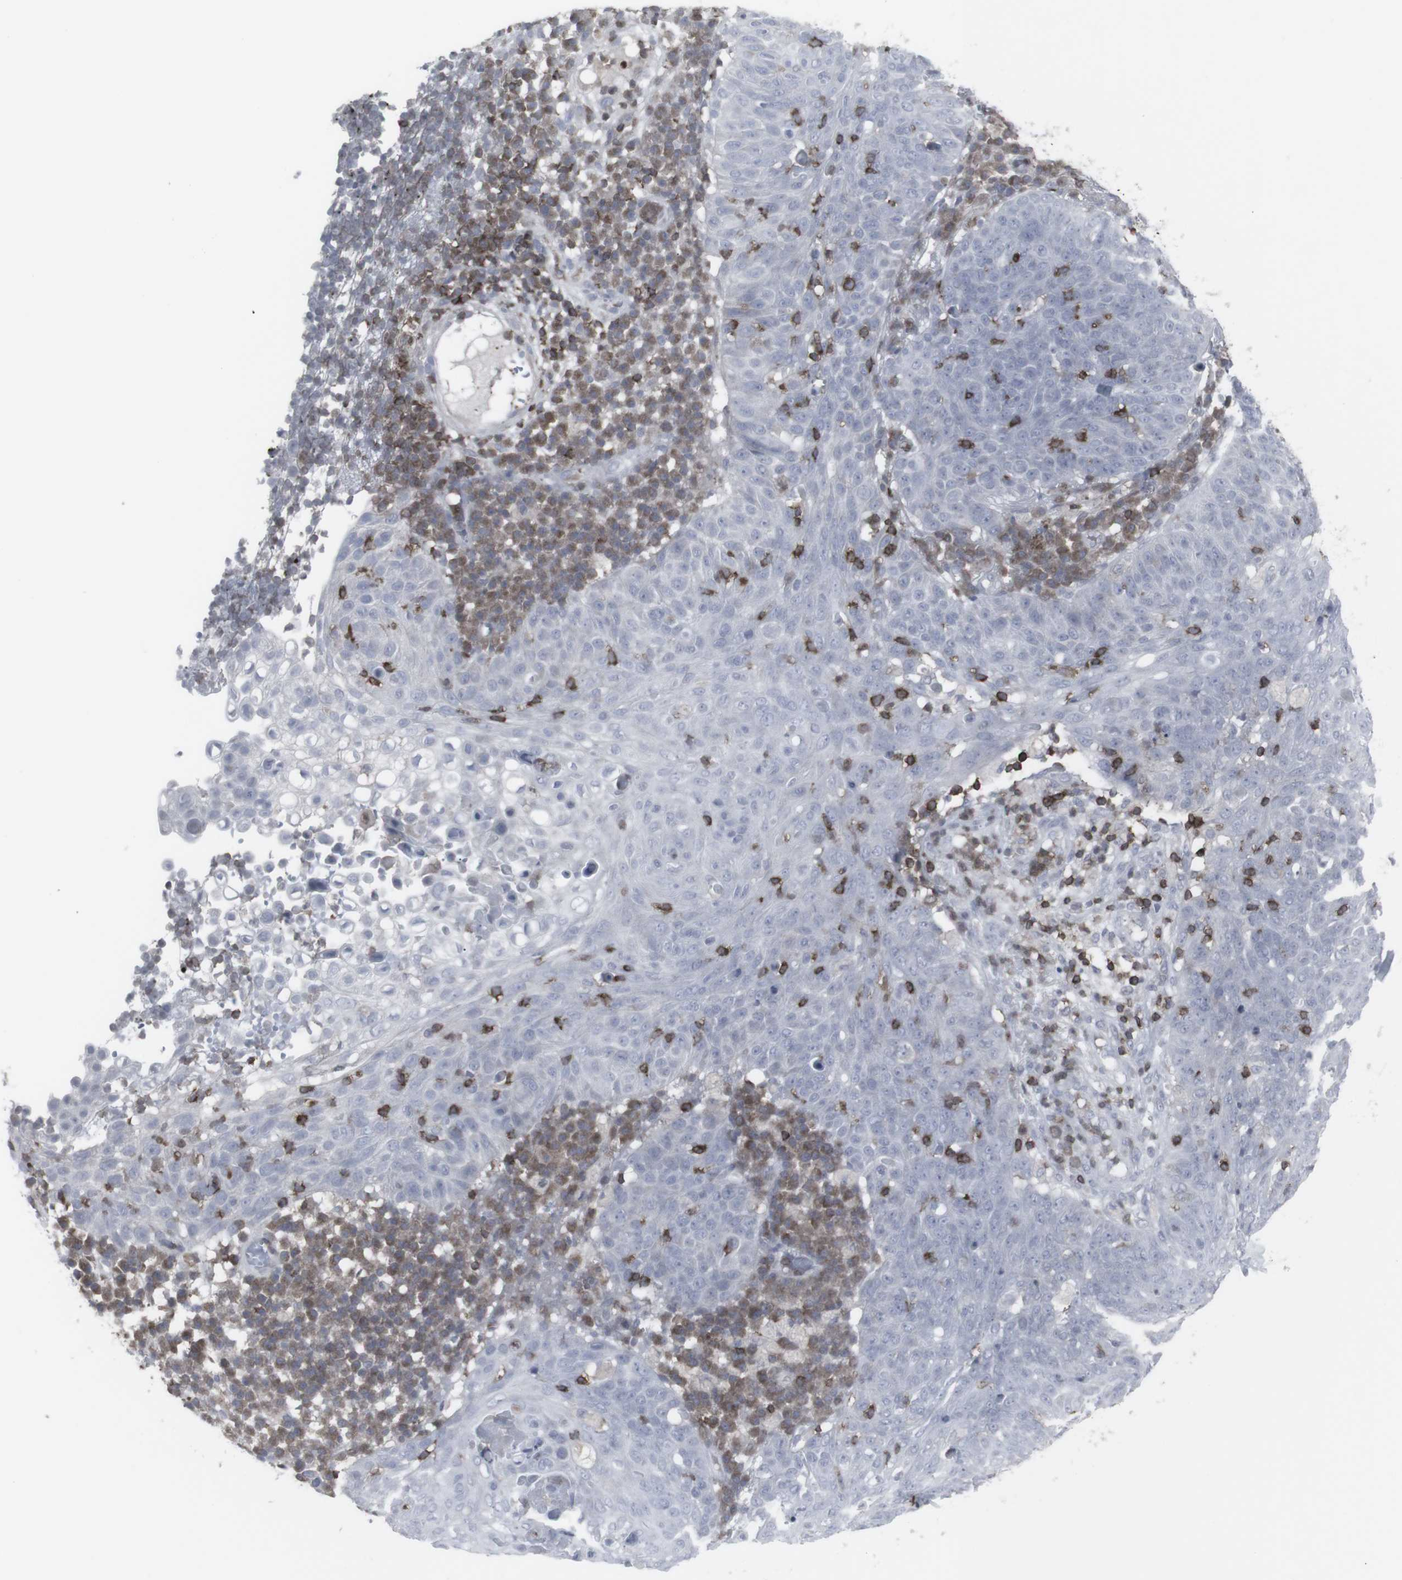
{"staining": {"intensity": "negative", "quantity": "none", "location": "none"}, "tissue": "skin cancer", "cell_type": "Tumor cells", "image_type": "cancer", "snomed": [{"axis": "morphology", "description": "Squamous cell carcinoma in situ, NOS"}, {"axis": "morphology", "description": "Squamous cell carcinoma, NOS"}, {"axis": "topography", "description": "Skin"}], "caption": "This is a image of IHC staining of skin squamous cell carcinoma in situ, which shows no positivity in tumor cells.", "gene": "APOBEC2", "patient": {"sex": "male", "age": 93}}